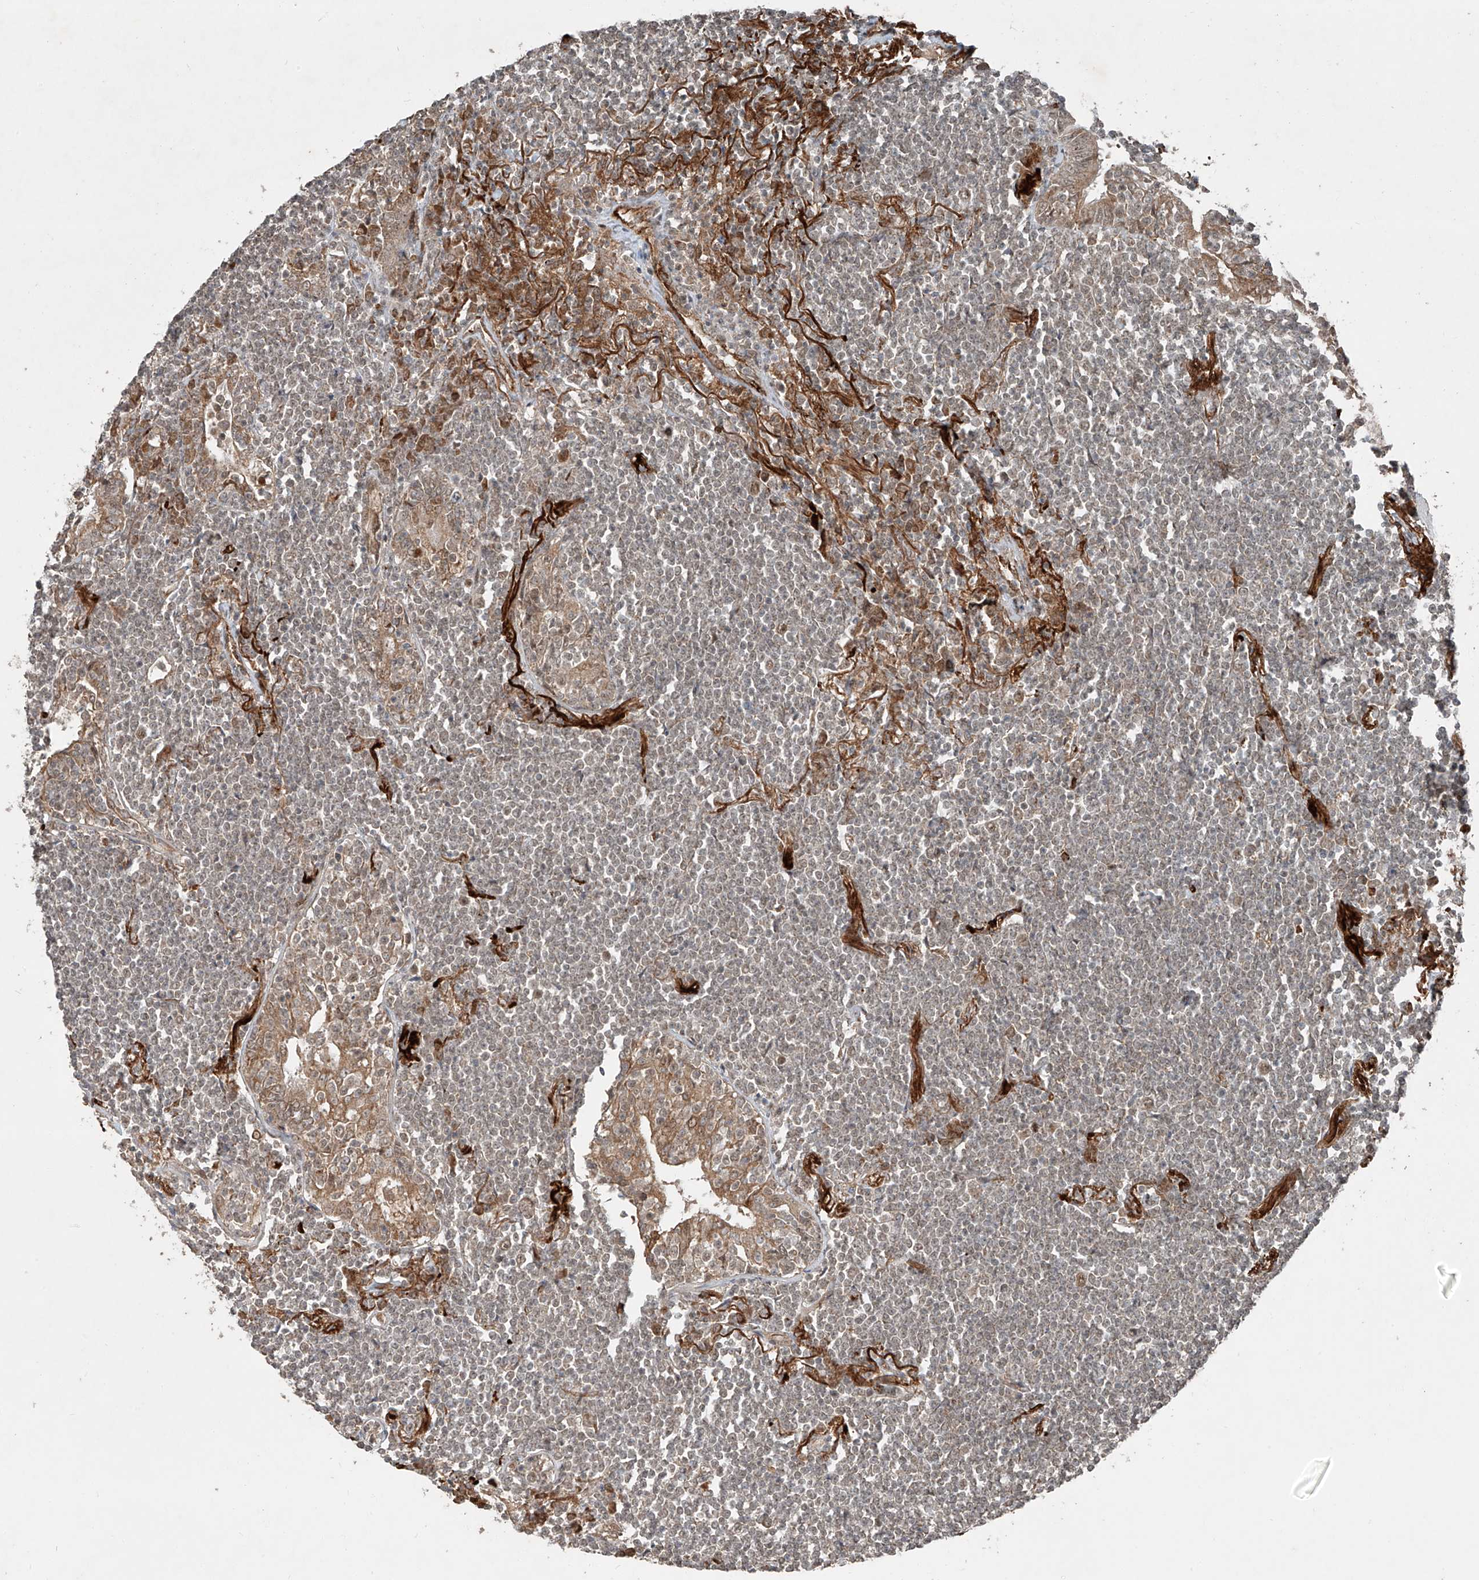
{"staining": {"intensity": "weak", "quantity": "25%-75%", "location": "nuclear"}, "tissue": "lymphoma", "cell_type": "Tumor cells", "image_type": "cancer", "snomed": [{"axis": "morphology", "description": "Malignant lymphoma, non-Hodgkin's type, Low grade"}, {"axis": "topography", "description": "Lung"}], "caption": "Protein staining reveals weak nuclear staining in approximately 25%-75% of tumor cells in lymphoma.", "gene": "ZNF620", "patient": {"sex": "female", "age": 71}}